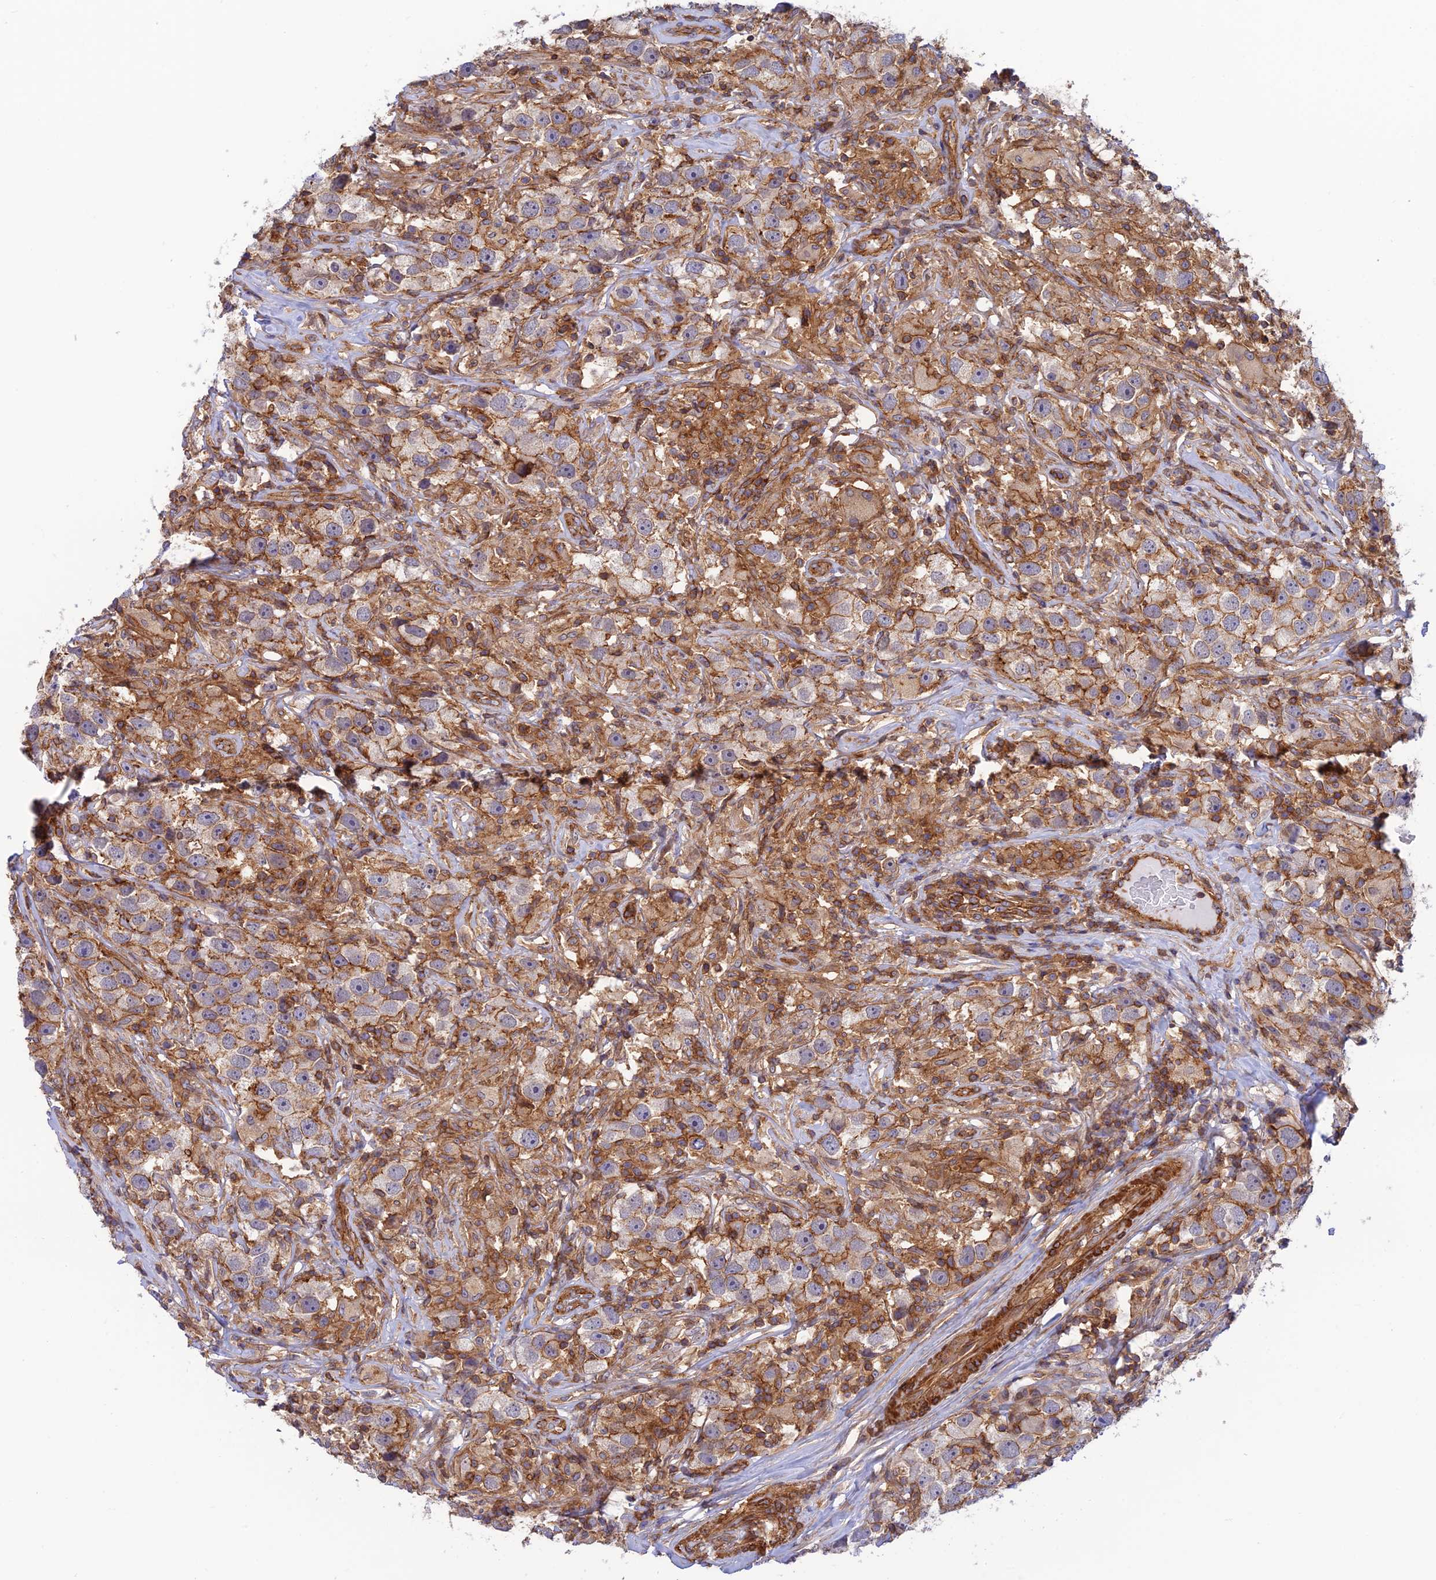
{"staining": {"intensity": "weak", "quantity": "<25%", "location": "cytoplasmic/membranous"}, "tissue": "testis cancer", "cell_type": "Tumor cells", "image_type": "cancer", "snomed": [{"axis": "morphology", "description": "Seminoma, NOS"}, {"axis": "topography", "description": "Testis"}], "caption": "Tumor cells are negative for brown protein staining in testis cancer. (Immunohistochemistry, brightfield microscopy, high magnification).", "gene": "PPP1R12C", "patient": {"sex": "male", "age": 49}}